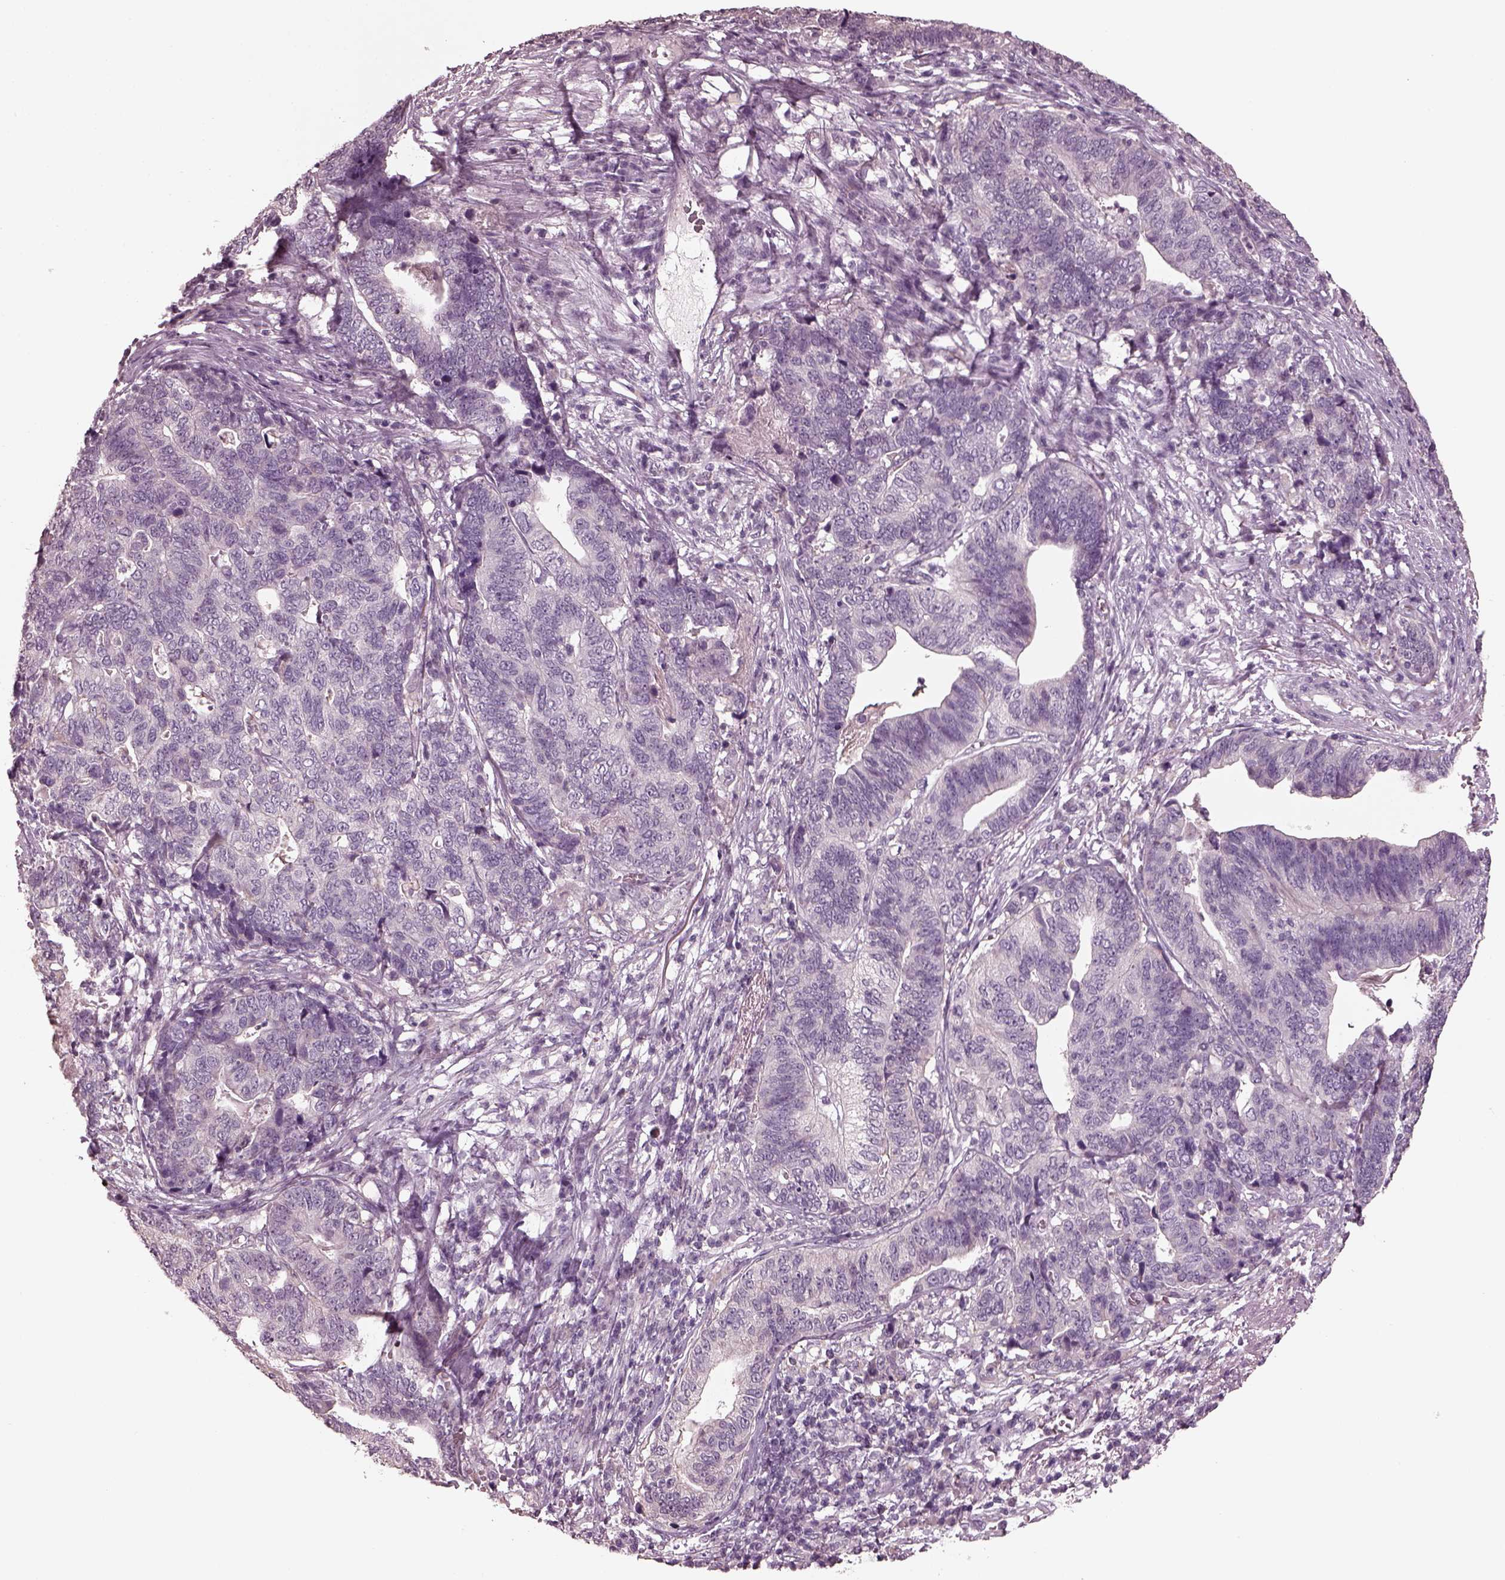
{"staining": {"intensity": "negative", "quantity": "none", "location": "none"}, "tissue": "stomach cancer", "cell_type": "Tumor cells", "image_type": "cancer", "snomed": [{"axis": "morphology", "description": "Adenocarcinoma, NOS"}, {"axis": "topography", "description": "Stomach, upper"}], "caption": "Immunohistochemical staining of human adenocarcinoma (stomach) demonstrates no significant expression in tumor cells.", "gene": "RCVRN", "patient": {"sex": "female", "age": 67}}